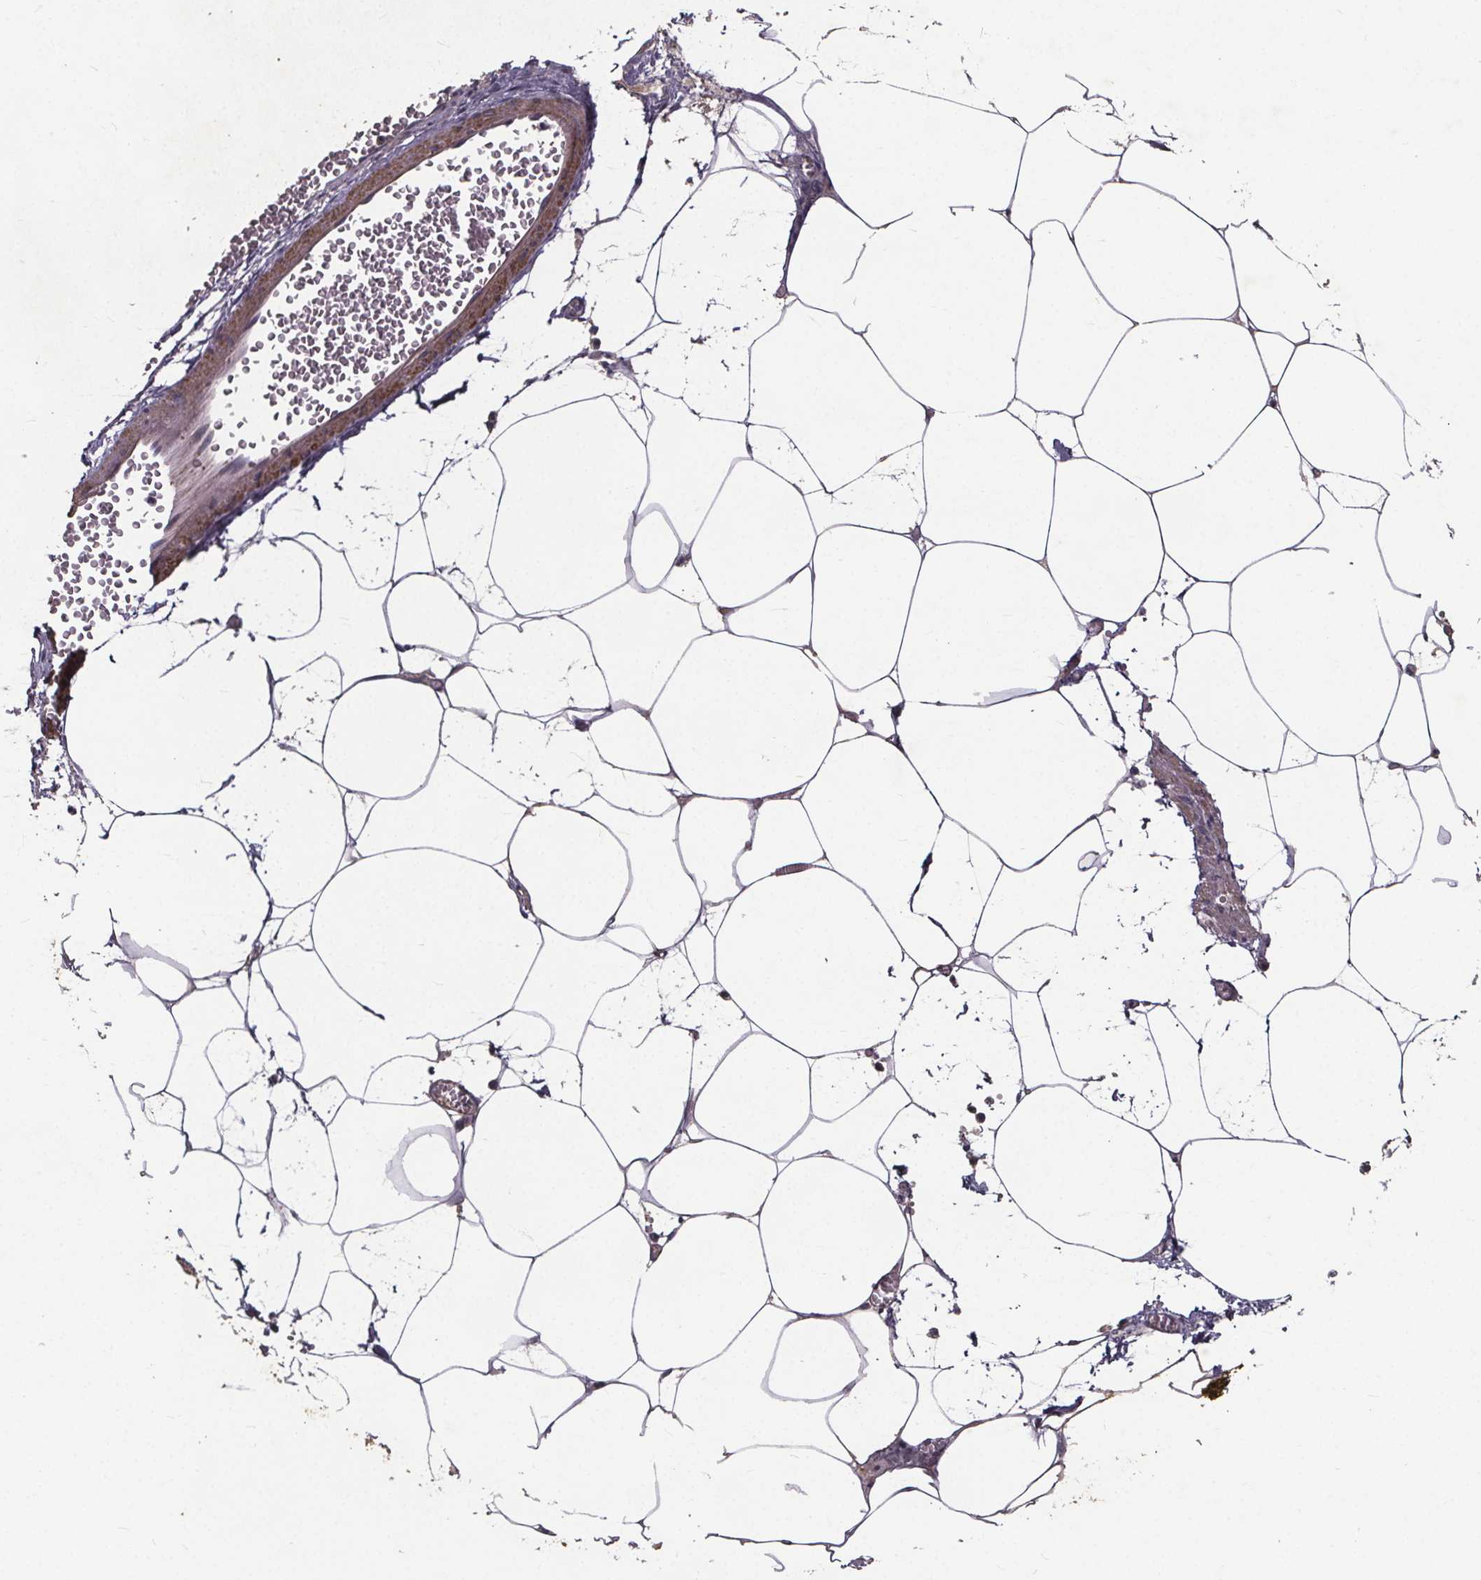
{"staining": {"intensity": "weak", "quantity": "<25%", "location": "cytoplasmic/membranous"}, "tissue": "adipose tissue", "cell_type": "Adipocytes", "image_type": "normal", "snomed": [{"axis": "morphology", "description": "Normal tissue, NOS"}, {"axis": "topography", "description": "Adipose tissue"}, {"axis": "topography", "description": "Pancreas"}, {"axis": "topography", "description": "Peripheral nerve tissue"}], "caption": "This is a histopathology image of immunohistochemistry (IHC) staining of benign adipose tissue, which shows no positivity in adipocytes.", "gene": "YME1L1", "patient": {"sex": "female", "age": 58}}